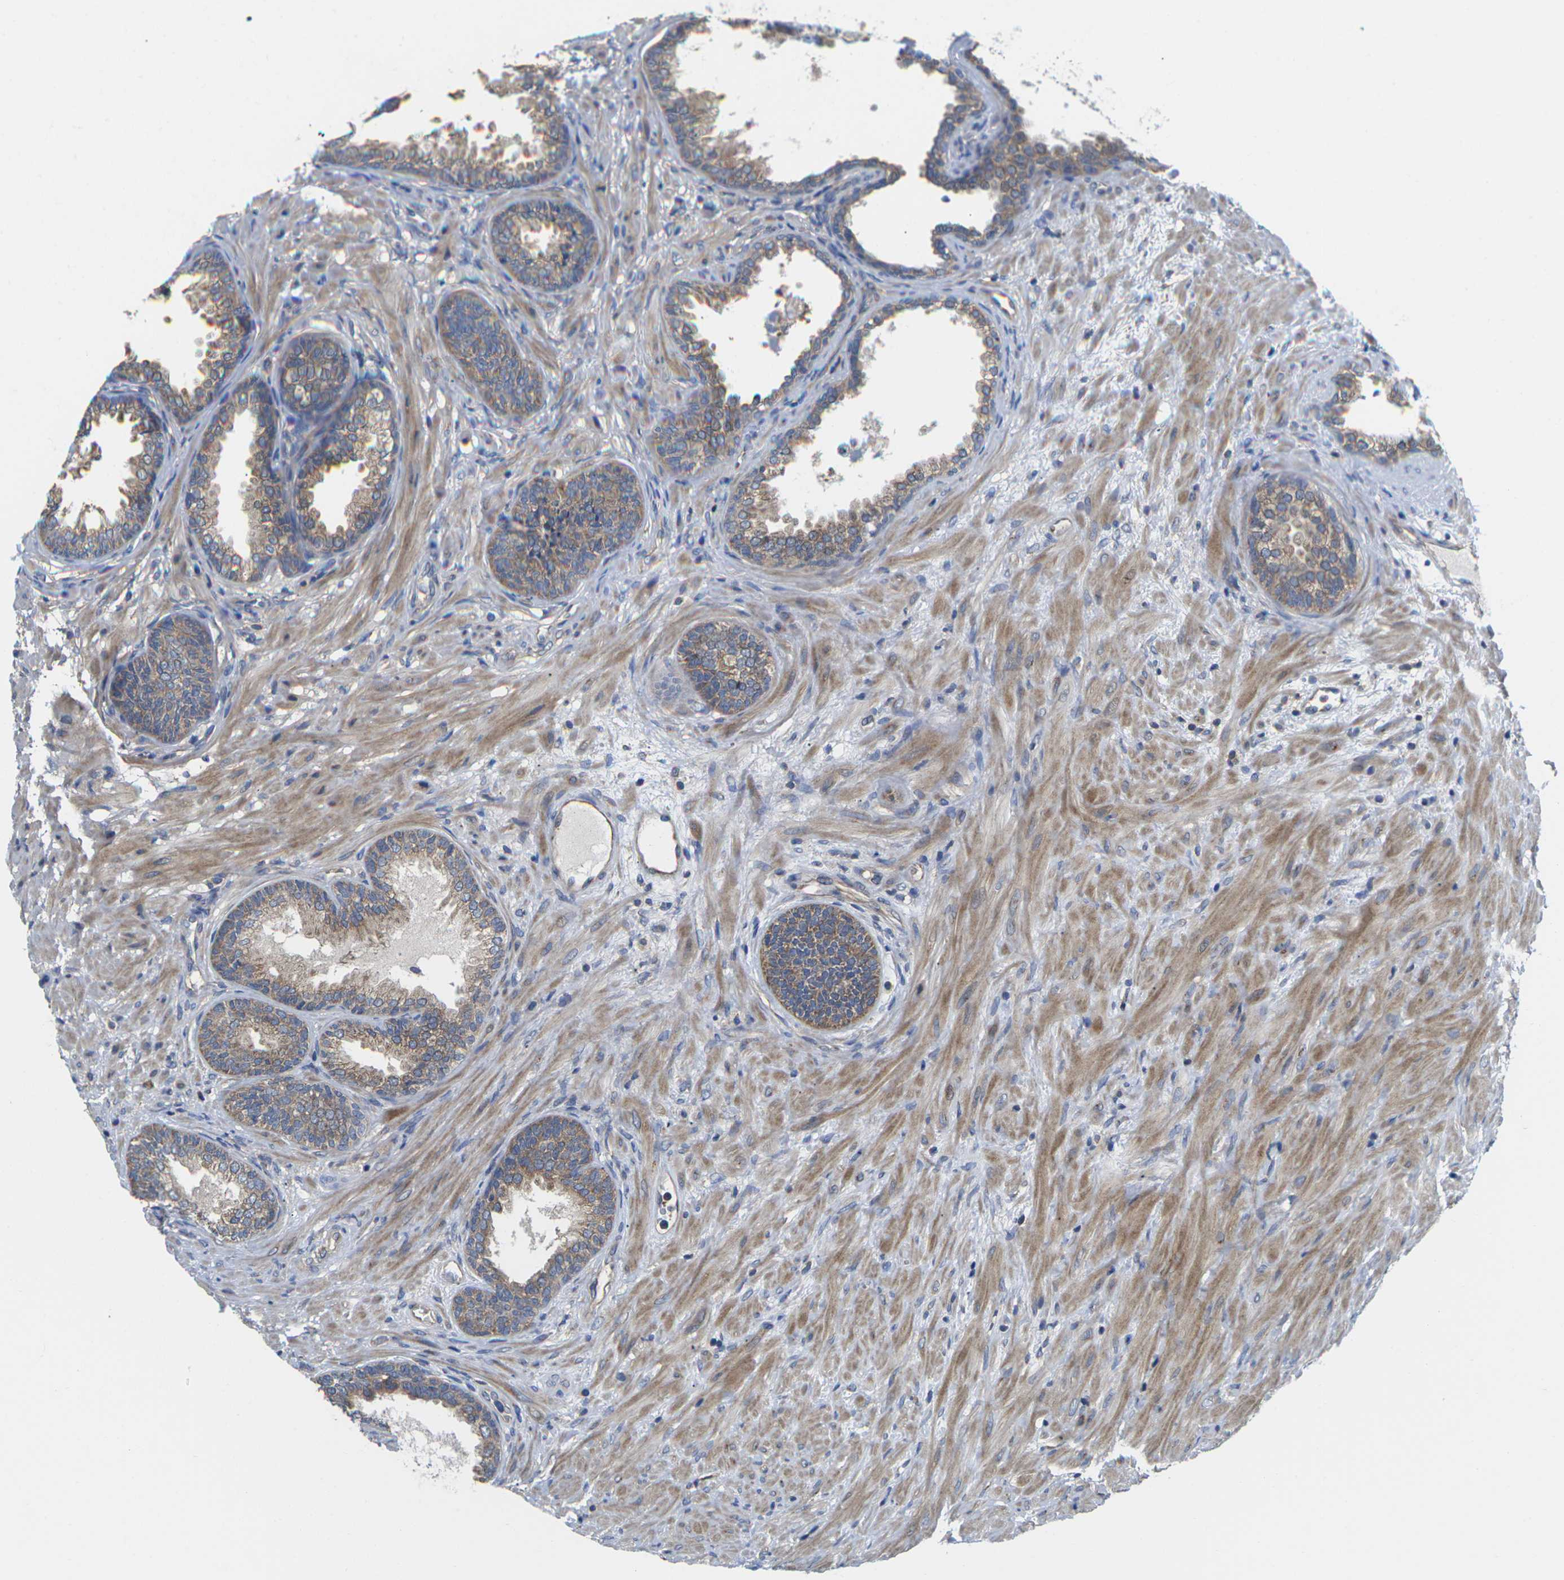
{"staining": {"intensity": "moderate", "quantity": "25%-75%", "location": "cytoplasmic/membranous"}, "tissue": "prostate", "cell_type": "Glandular cells", "image_type": "normal", "snomed": [{"axis": "morphology", "description": "Normal tissue, NOS"}, {"axis": "topography", "description": "Prostate"}], "caption": "Moderate cytoplasmic/membranous protein positivity is present in approximately 25%-75% of glandular cells in prostate. Using DAB (3,3'-diaminobenzidine) (brown) and hematoxylin (blue) stains, captured at high magnification using brightfield microscopy.", "gene": "TMCC2", "patient": {"sex": "male", "age": 76}}